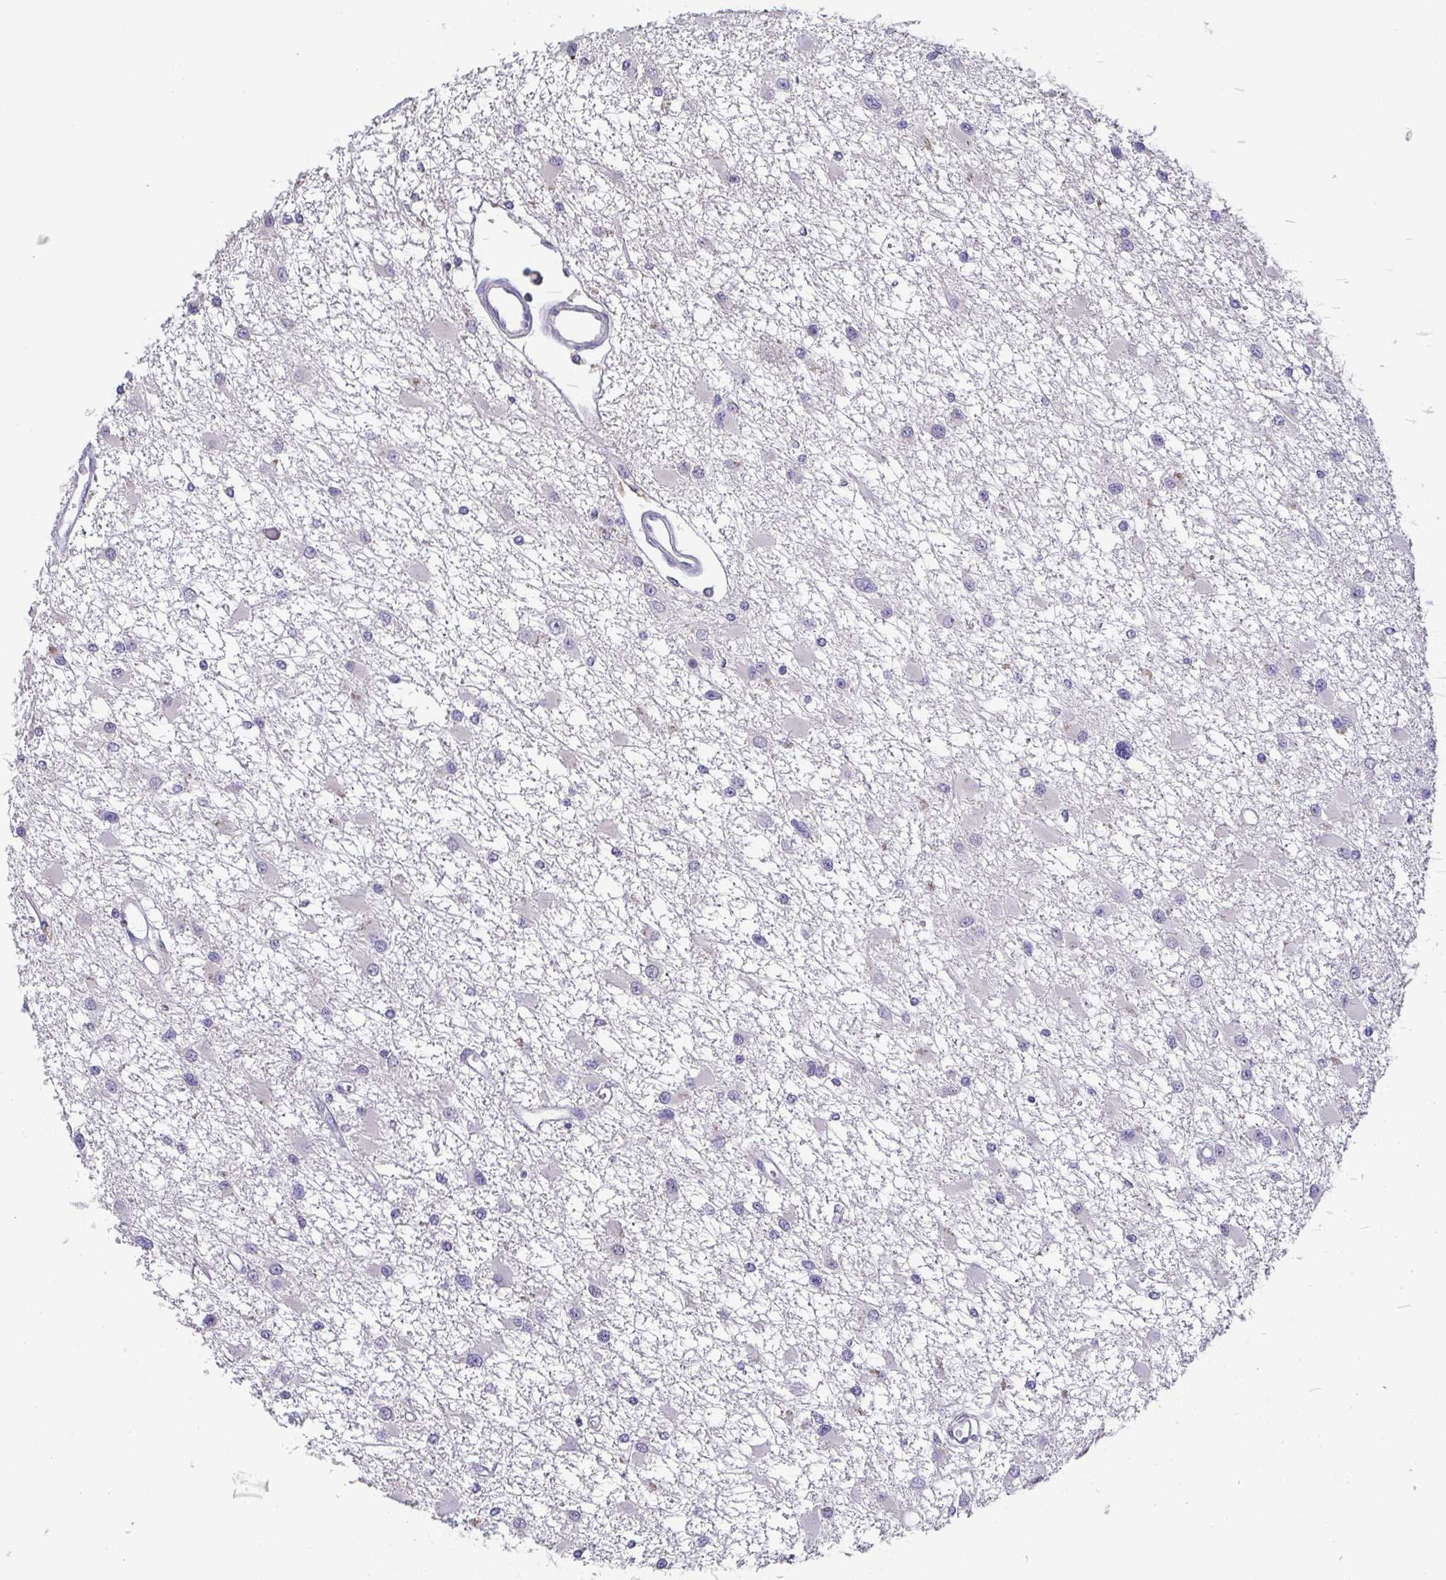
{"staining": {"intensity": "negative", "quantity": "none", "location": "none"}, "tissue": "glioma", "cell_type": "Tumor cells", "image_type": "cancer", "snomed": [{"axis": "morphology", "description": "Glioma, malignant, High grade"}, {"axis": "topography", "description": "Brain"}], "caption": "High power microscopy image of an IHC image of high-grade glioma (malignant), revealing no significant expression in tumor cells.", "gene": "PKDREJ", "patient": {"sex": "male", "age": 54}}